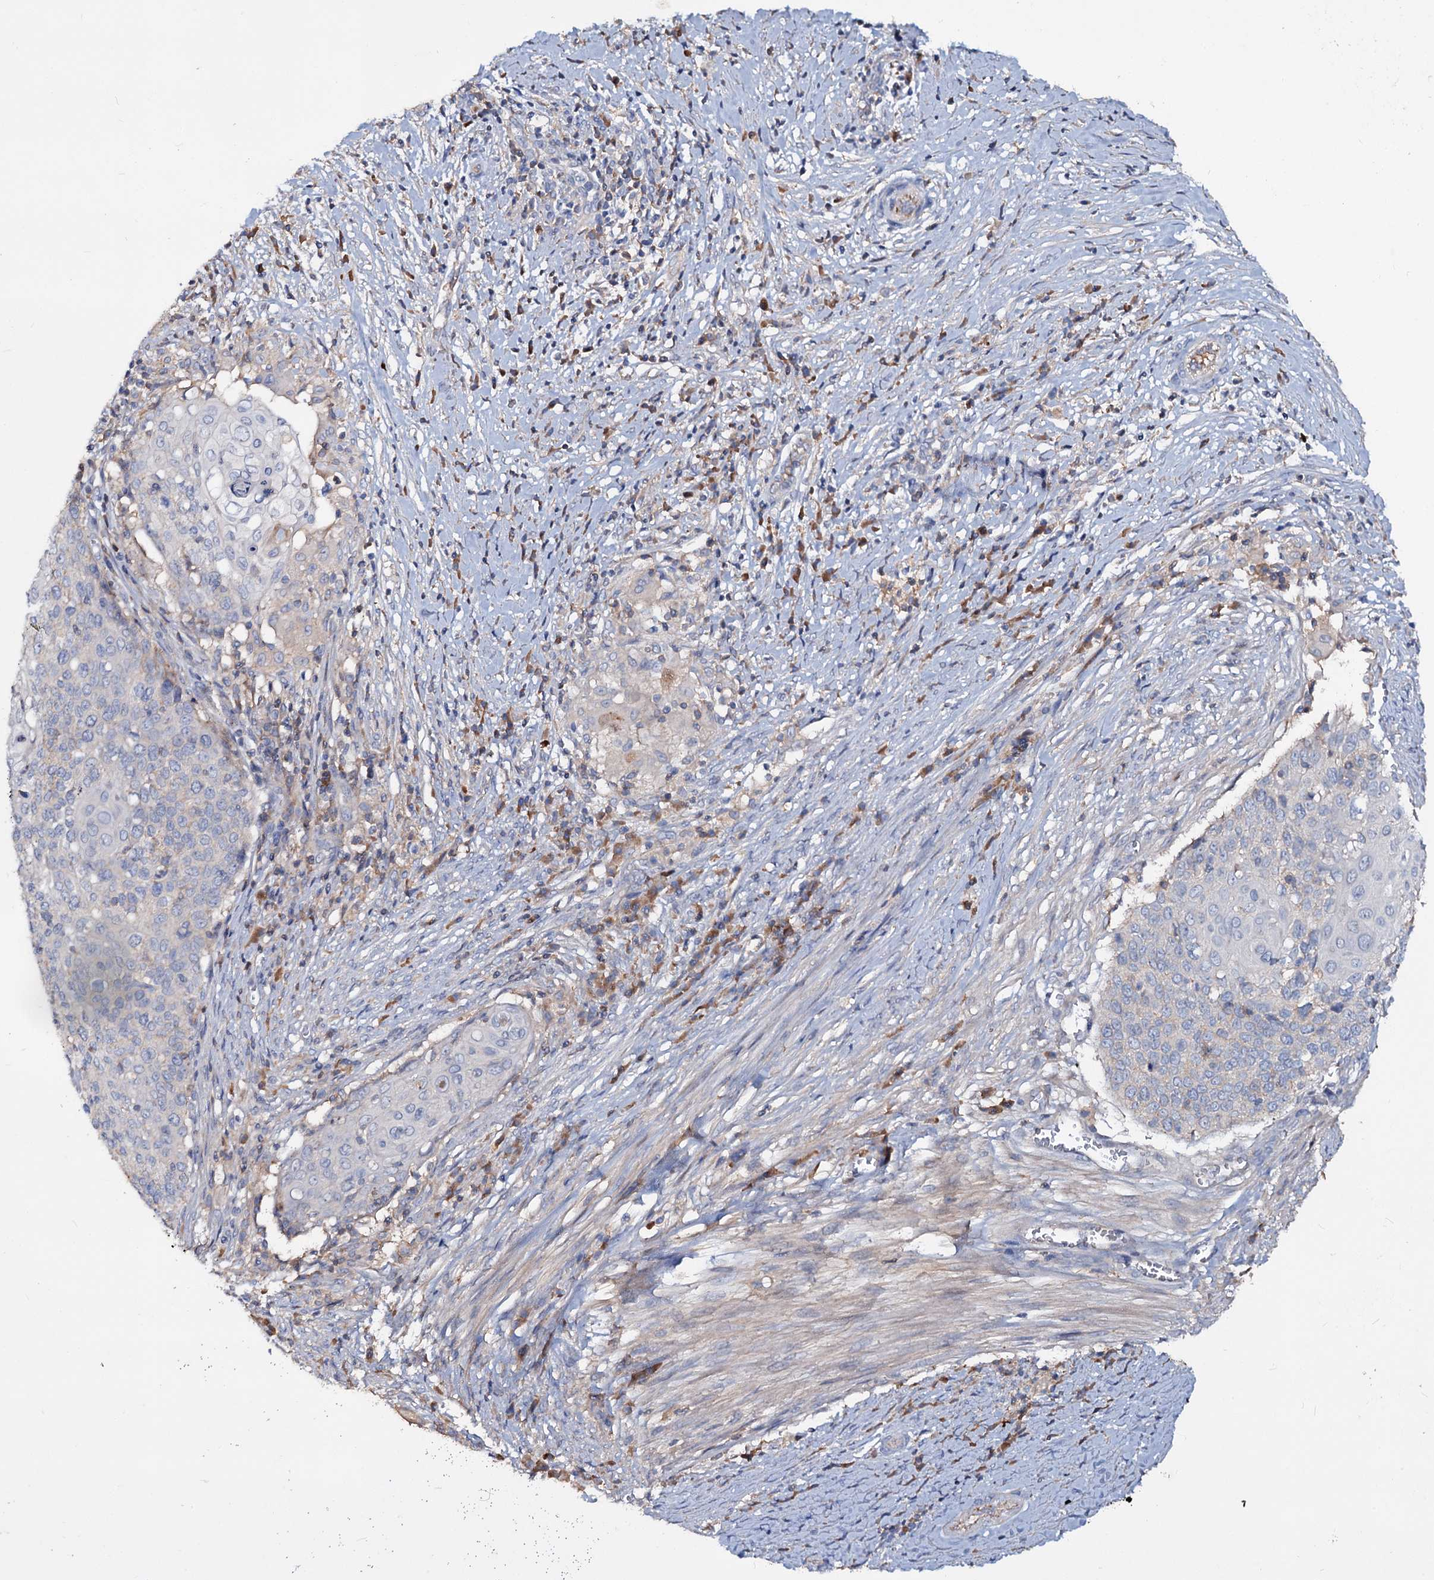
{"staining": {"intensity": "negative", "quantity": "none", "location": "none"}, "tissue": "cervical cancer", "cell_type": "Tumor cells", "image_type": "cancer", "snomed": [{"axis": "morphology", "description": "Squamous cell carcinoma, NOS"}, {"axis": "topography", "description": "Cervix"}], "caption": "Immunohistochemistry of human cervical squamous cell carcinoma displays no expression in tumor cells.", "gene": "ACY3", "patient": {"sex": "female", "age": 39}}